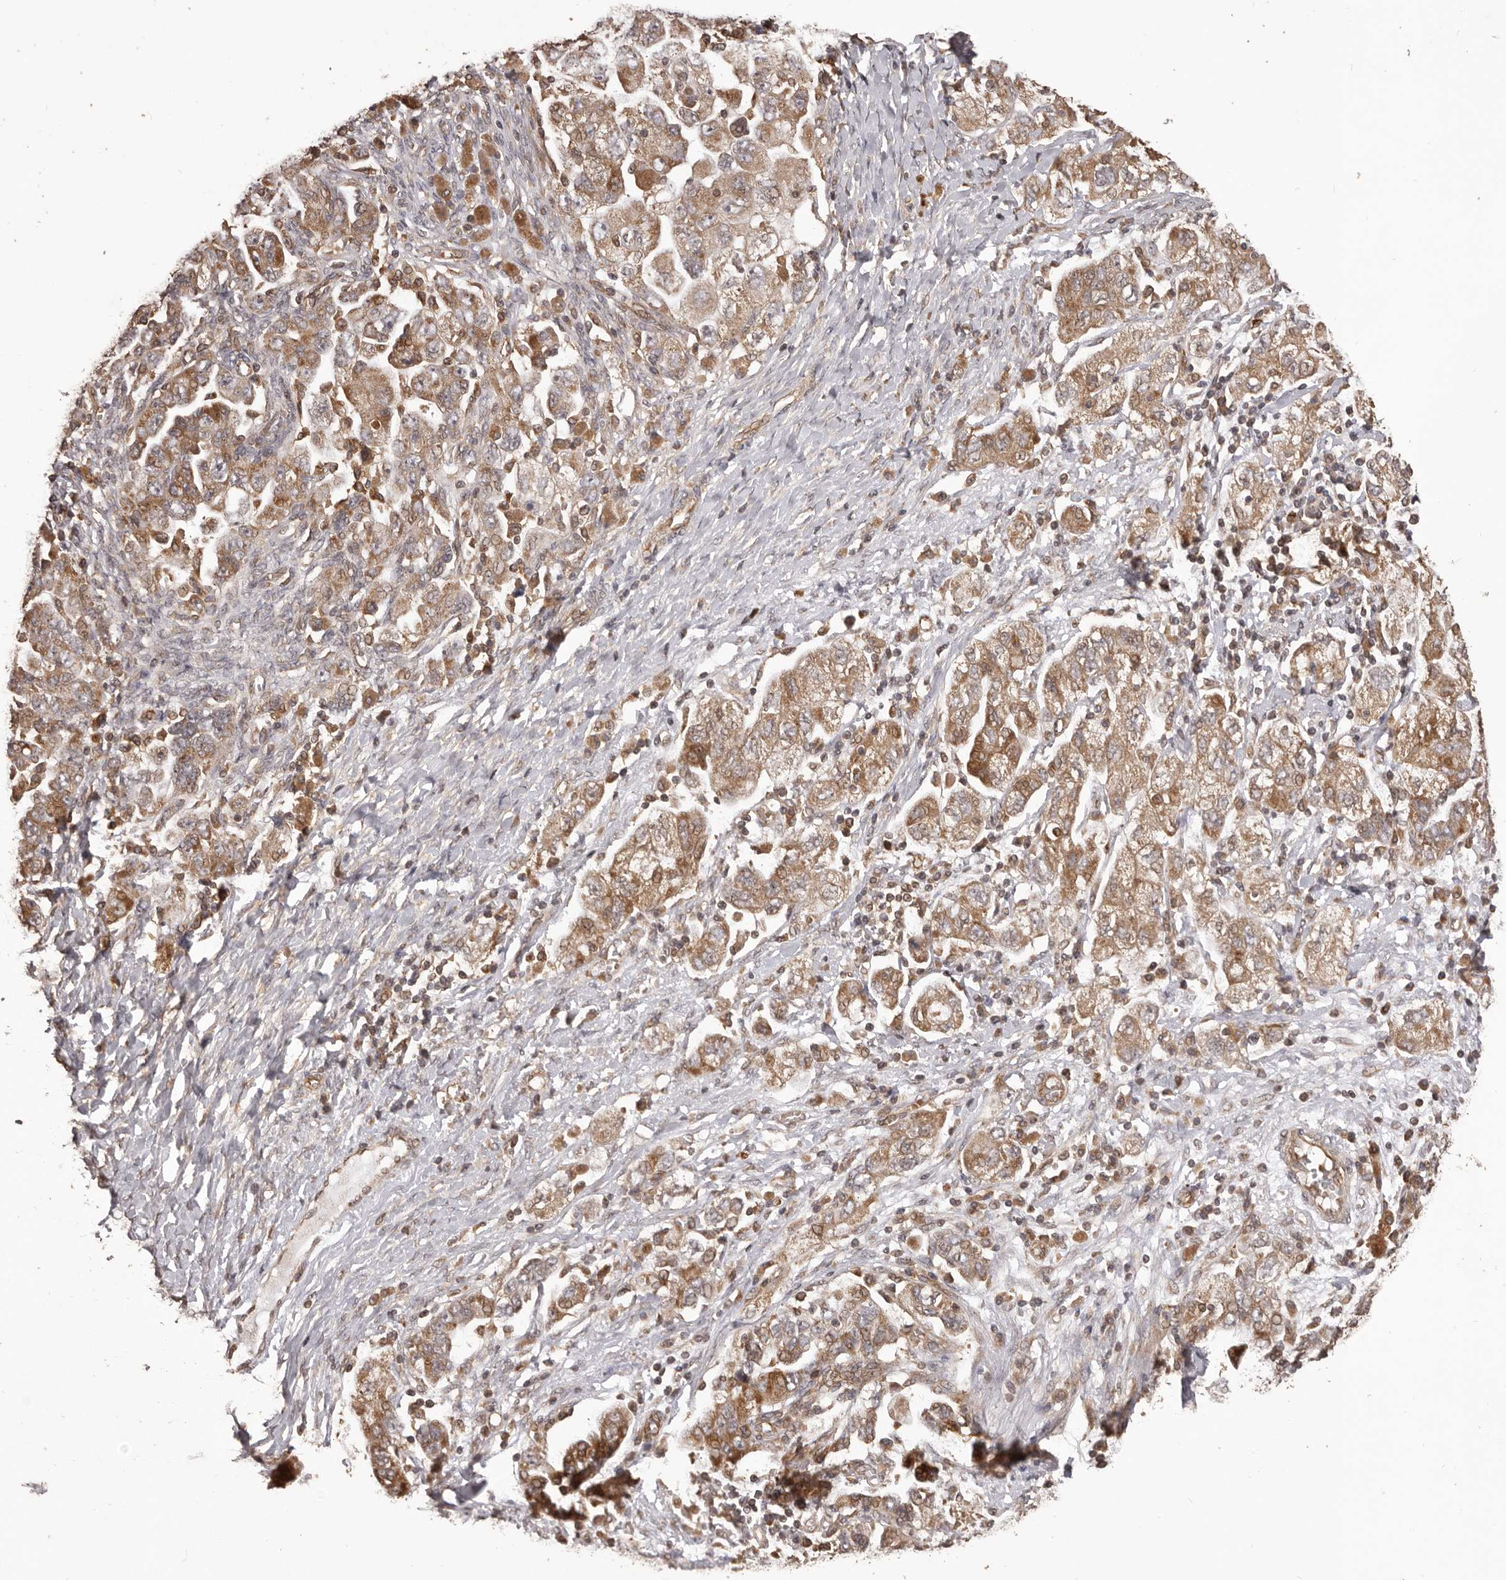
{"staining": {"intensity": "moderate", "quantity": ">75%", "location": "cytoplasmic/membranous"}, "tissue": "ovarian cancer", "cell_type": "Tumor cells", "image_type": "cancer", "snomed": [{"axis": "morphology", "description": "Carcinoma, NOS"}, {"axis": "morphology", "description": "Cystadenocarcinoma, serous, NOS"}, {"axis": "topography", "description": "Ovary"}], "caption": "Ovarian cancer (carcinoma) was stained to show a protein in brown. There is medium levels of moderate cytoplasmic/membranous positivity in approximately >75% of tumor cells.", "gene": "QRSL1", "patient": {"sex": "female", "age": 69}}